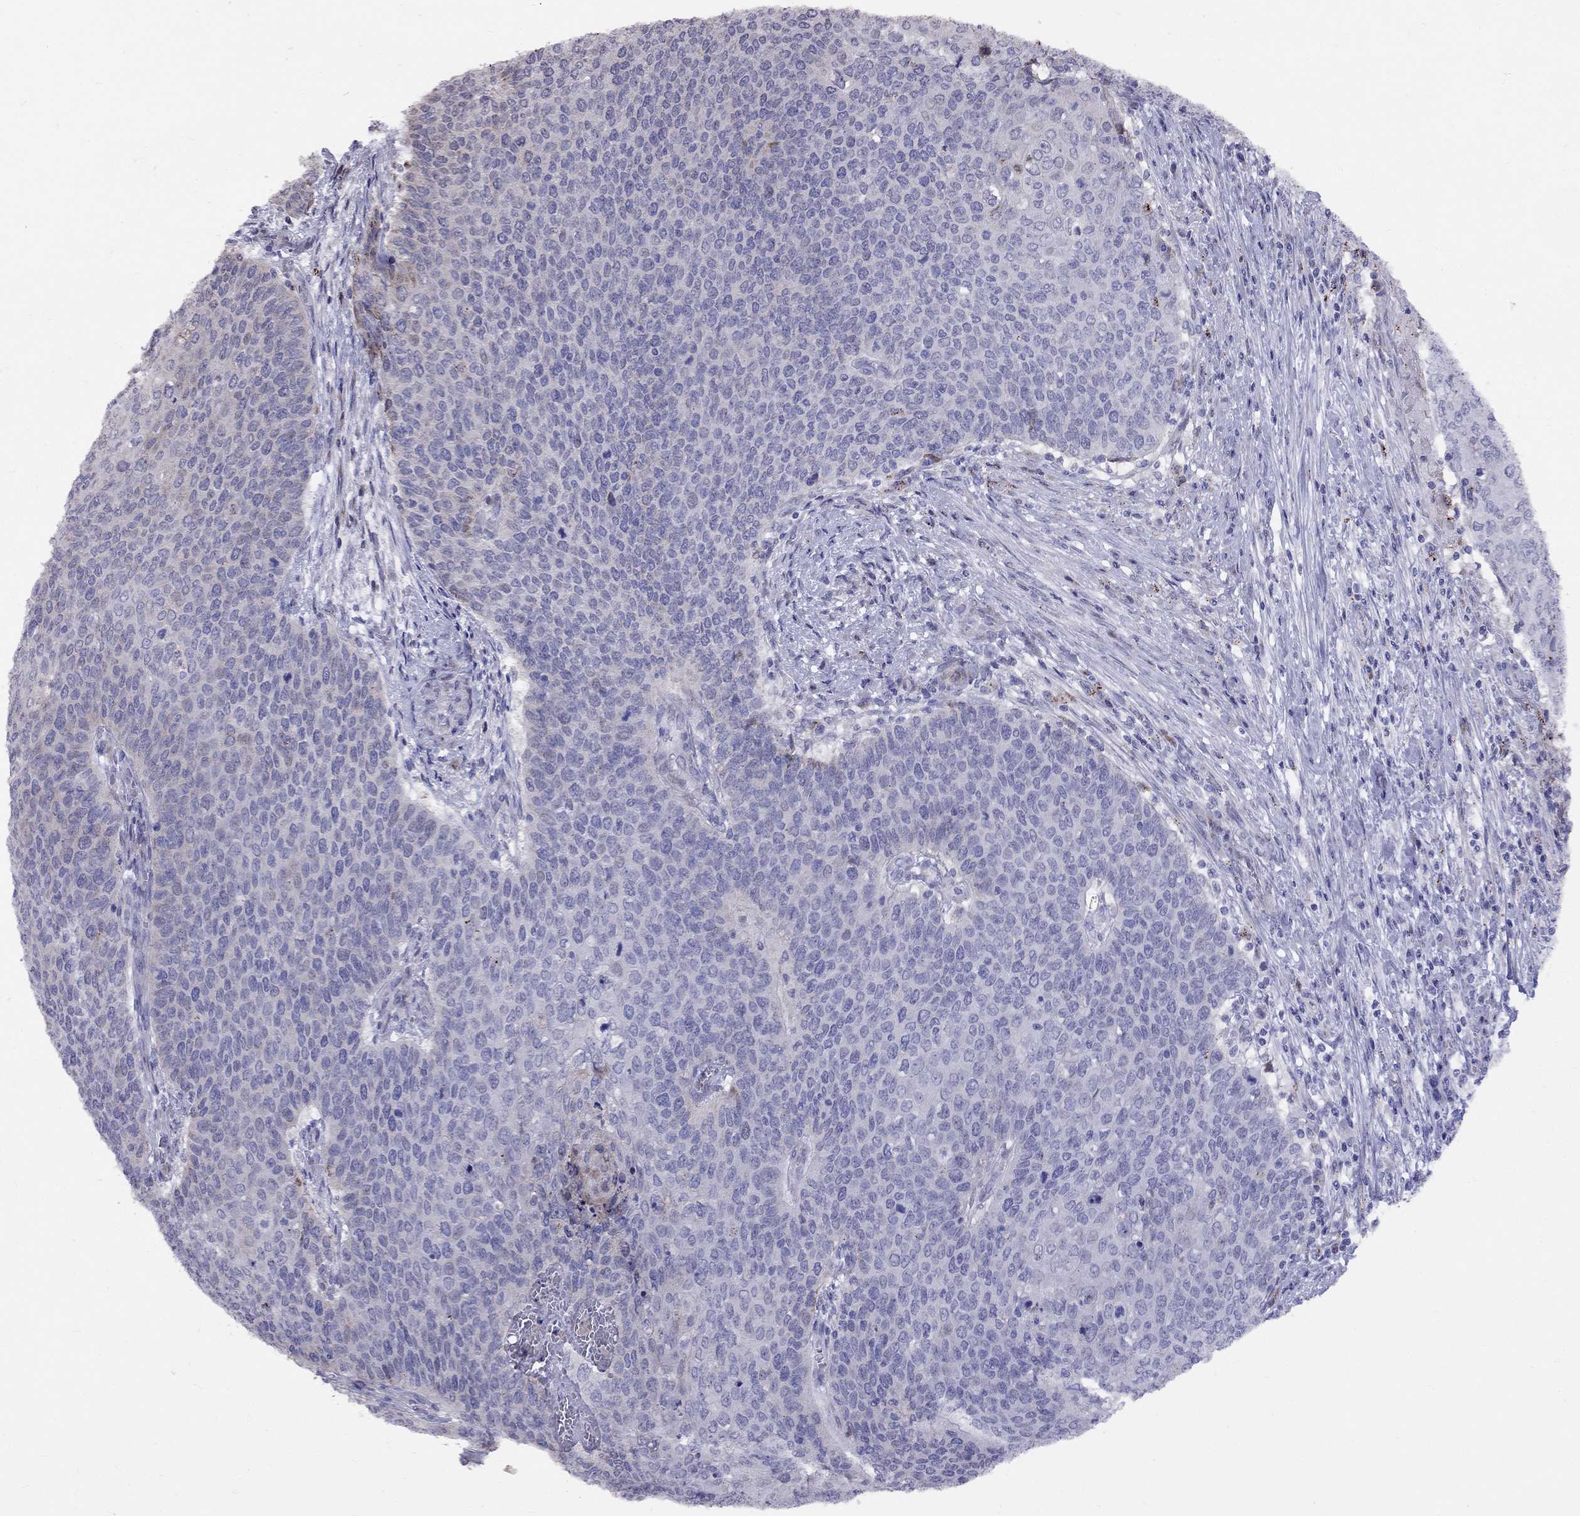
{"staining": {"intensity": "moderate", "quantity": "<25%", "location": "cytoplasmic/membranous"}, "tissue": "cervical cancer", "cell_type": "Tumor cells", "image_type": "cancer", "snomed": [{"axis": "morphology", "description": "Squamous cell carcinoma, NOS"}, {"axis": "topography", "description": "Cervix"}], "caption": "IHC of human squamous cell carcinoma (cervical) displays low levels of moderate cytoplasmic/membranous positivity in about <25% of tumor cells.", "gene": "MAGEB4", "patient": {"sex": "female", "age": 39}}